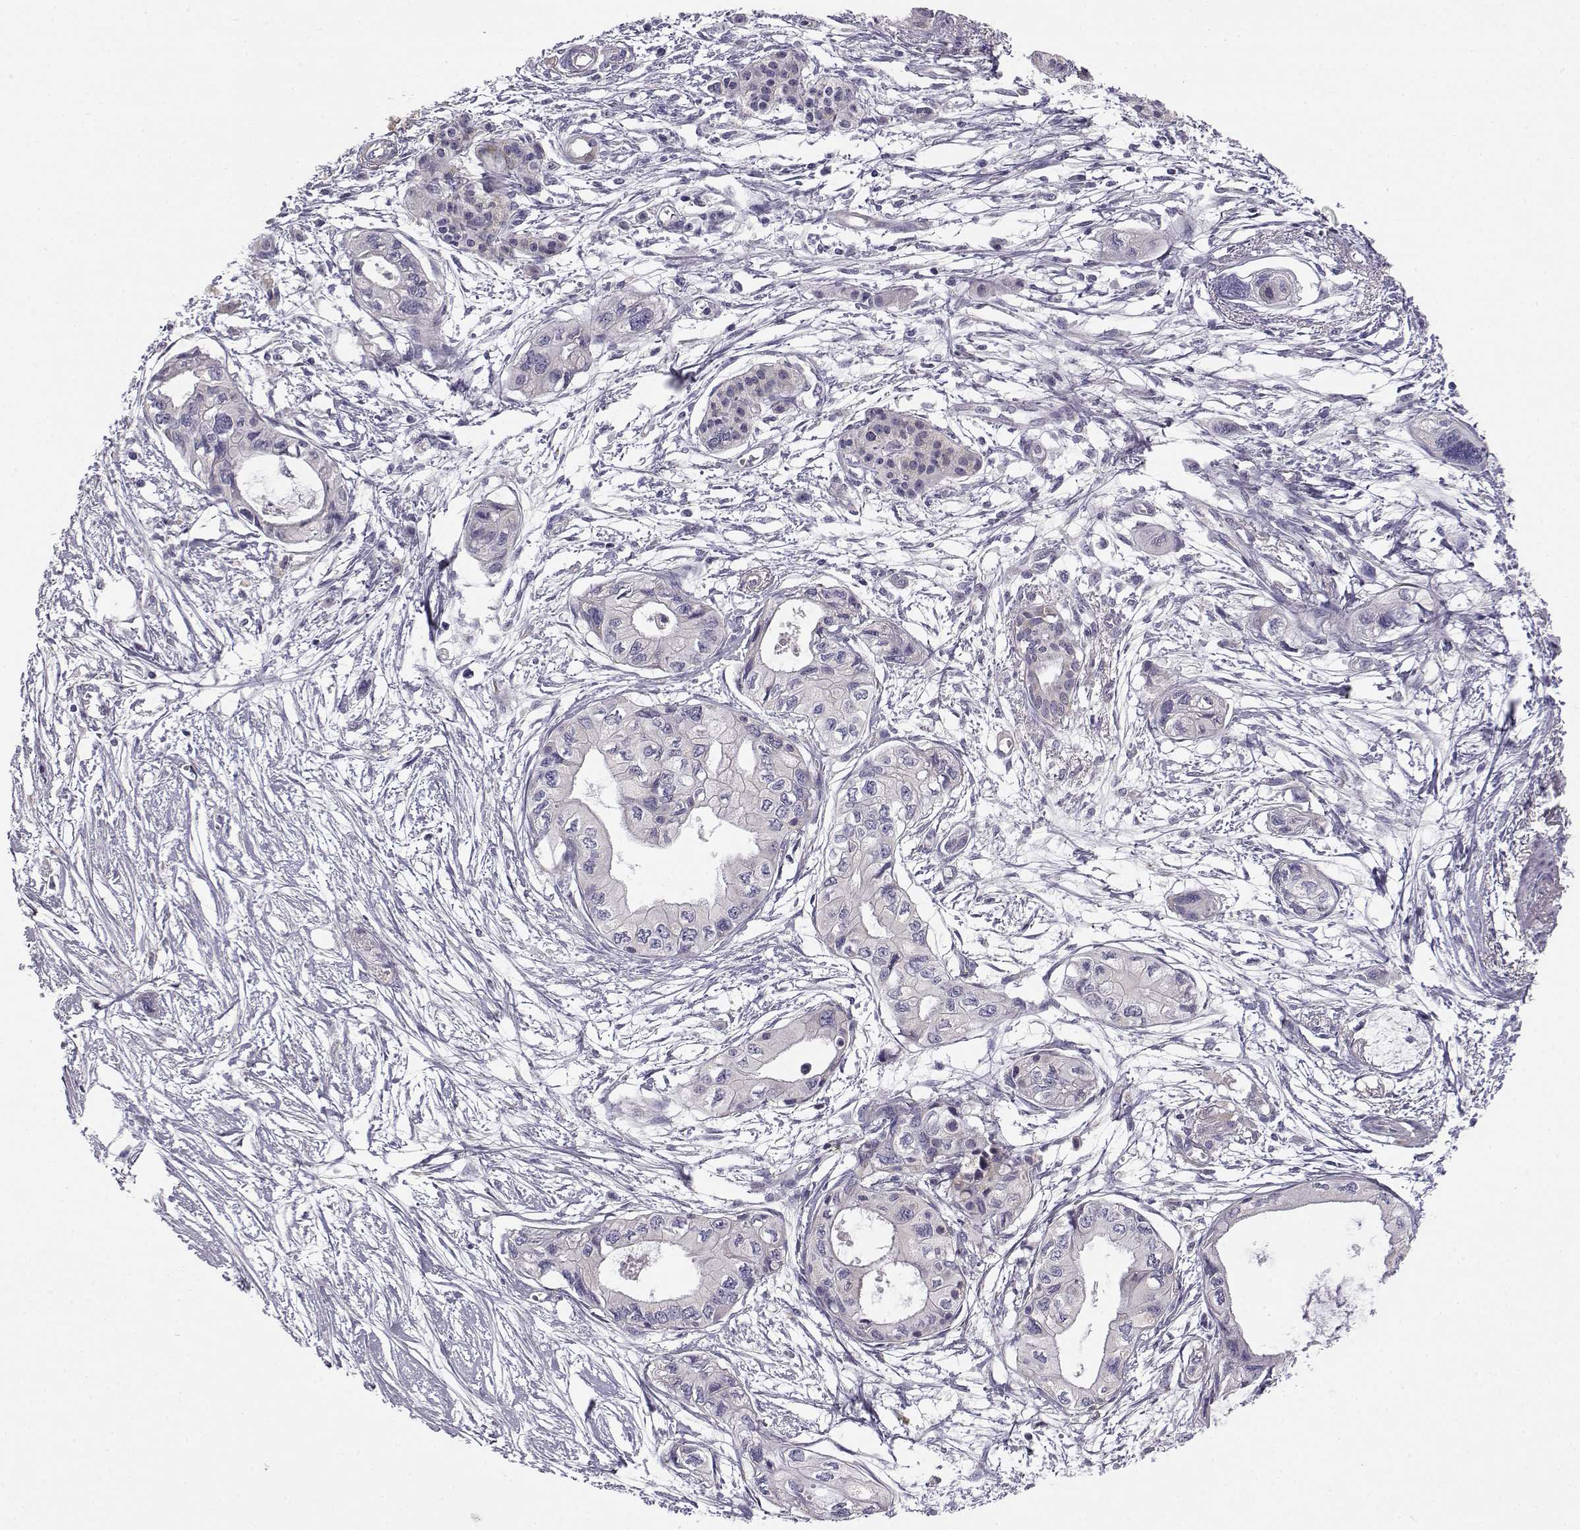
{"staining": {"intensity": "weak", "quantity": "<25%", "location": "cytoplasmic/membranous"}, "tissue": "pancreatic cancer", "cell_type": "Tumor cells", "image_type": "cancer", "snomed": [{"axis": "morphology", "description": "Adenocarcinoma, NOS"}, {"axis": "topography", "description": "Pancreas"}], "caption": "High power microscopy image of an immunohistochemistry photomicrograph of pancreatic cancer, revealing no significant positivity in tumor cells.", "gene": "KCNMB4", "patient": {"sex": "female", "age": 76}}